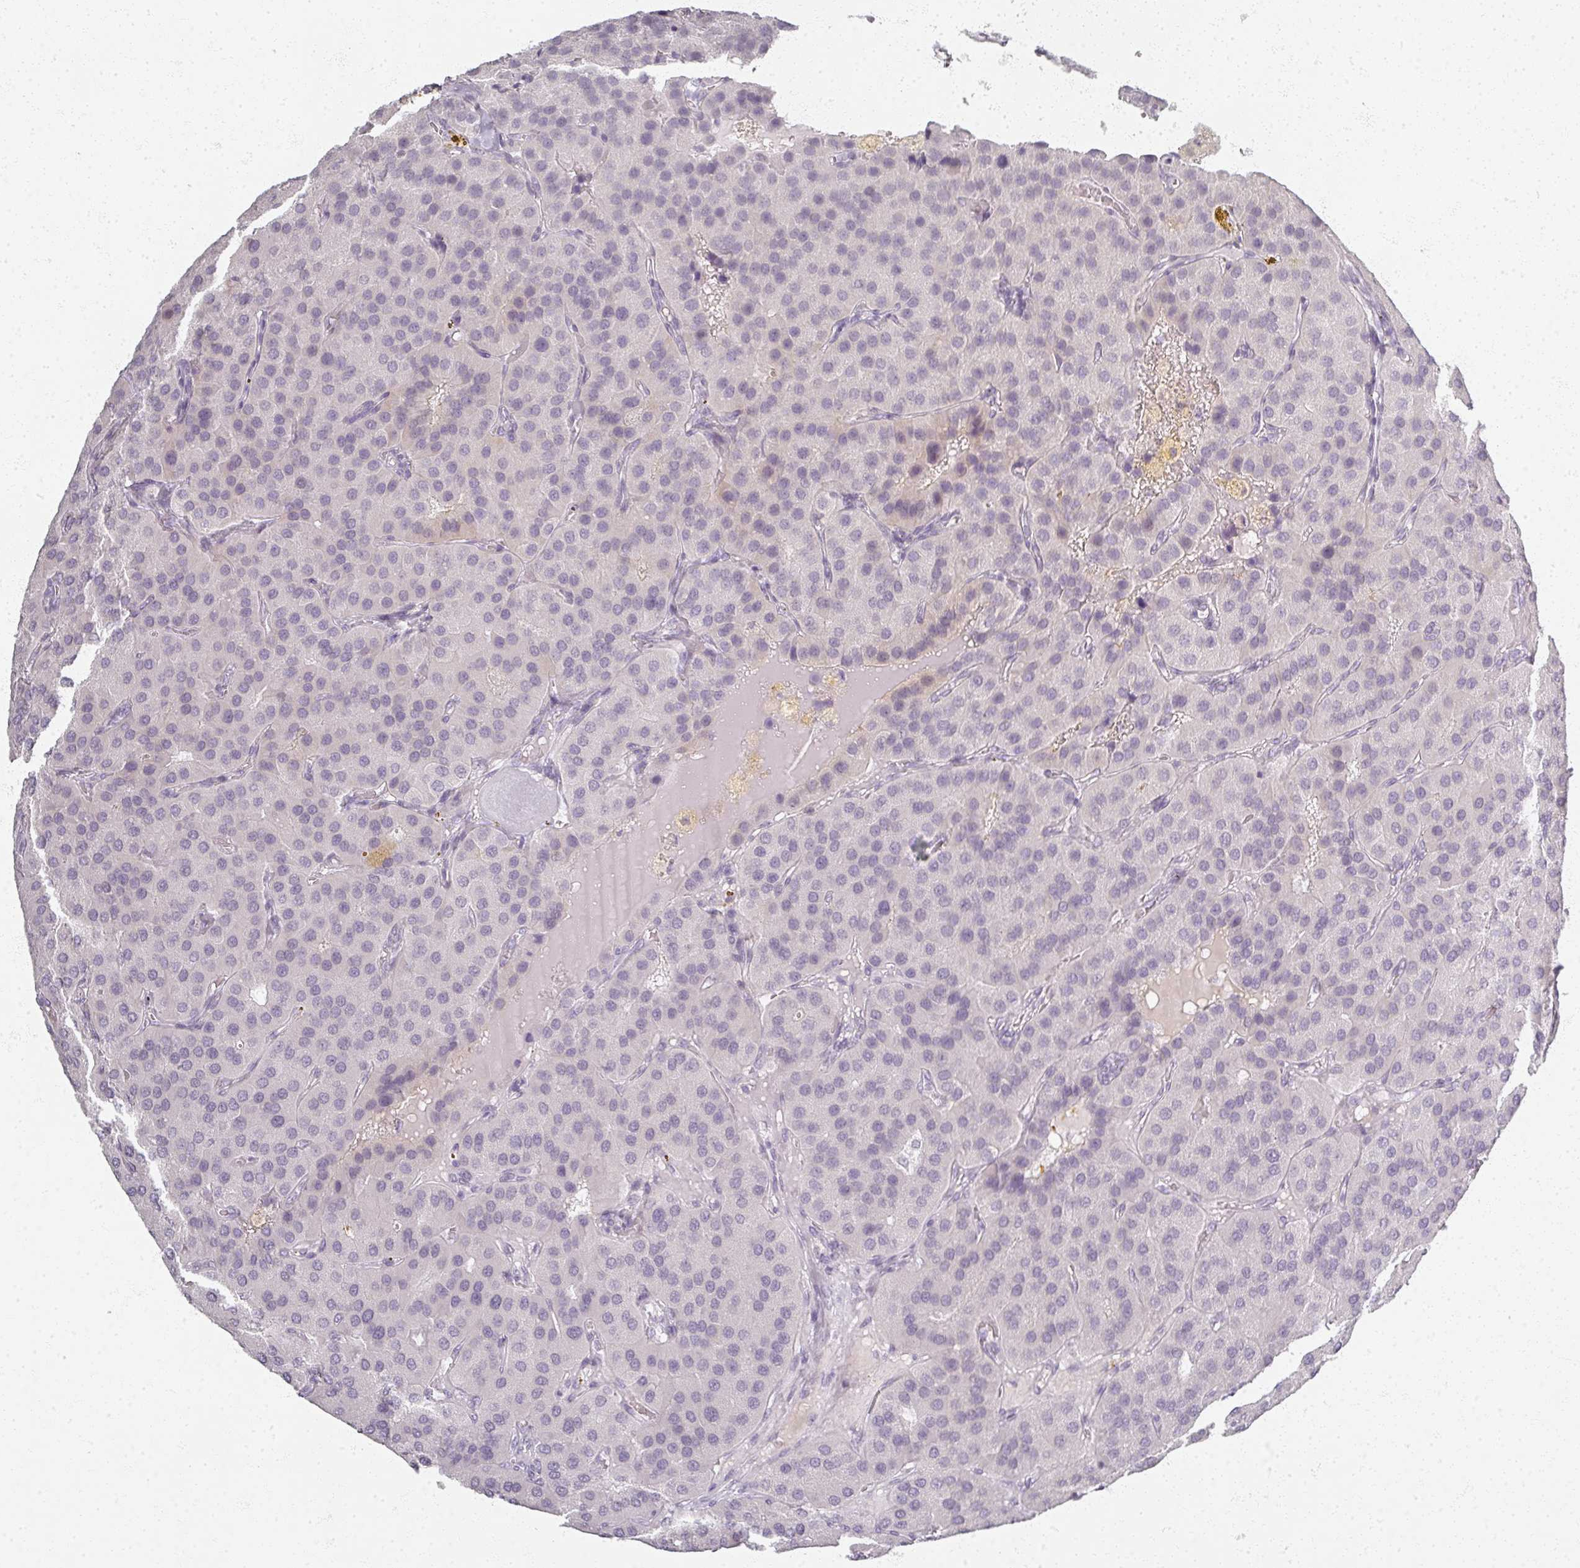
{"staining": {"intensity": "negative", "quantity": "none", "location": "none"}, "tissue": "parathyroid gland", "cell_type": "Glandular cells", "image_type": "normal", "snomed": [{"axis": "morphology", "description": "Normal tissue, NOS"}, {"axis": "morphology", "description": "Adenoma, NOS"}, {"axis": "topography", "description": "Parathyroid gland"}], "caption": "Immunohistochemical staining of unremarkable human parathyroid gland demonstrates no significant staining in glandular cells. The staining is performed using DAB (3,3'-diaminobenzidine) brown chromogen with nuclei counter-stained in using hematoxylin.", "gene": "RFPL2", "patient": {"sex": "female", "age": 86}}